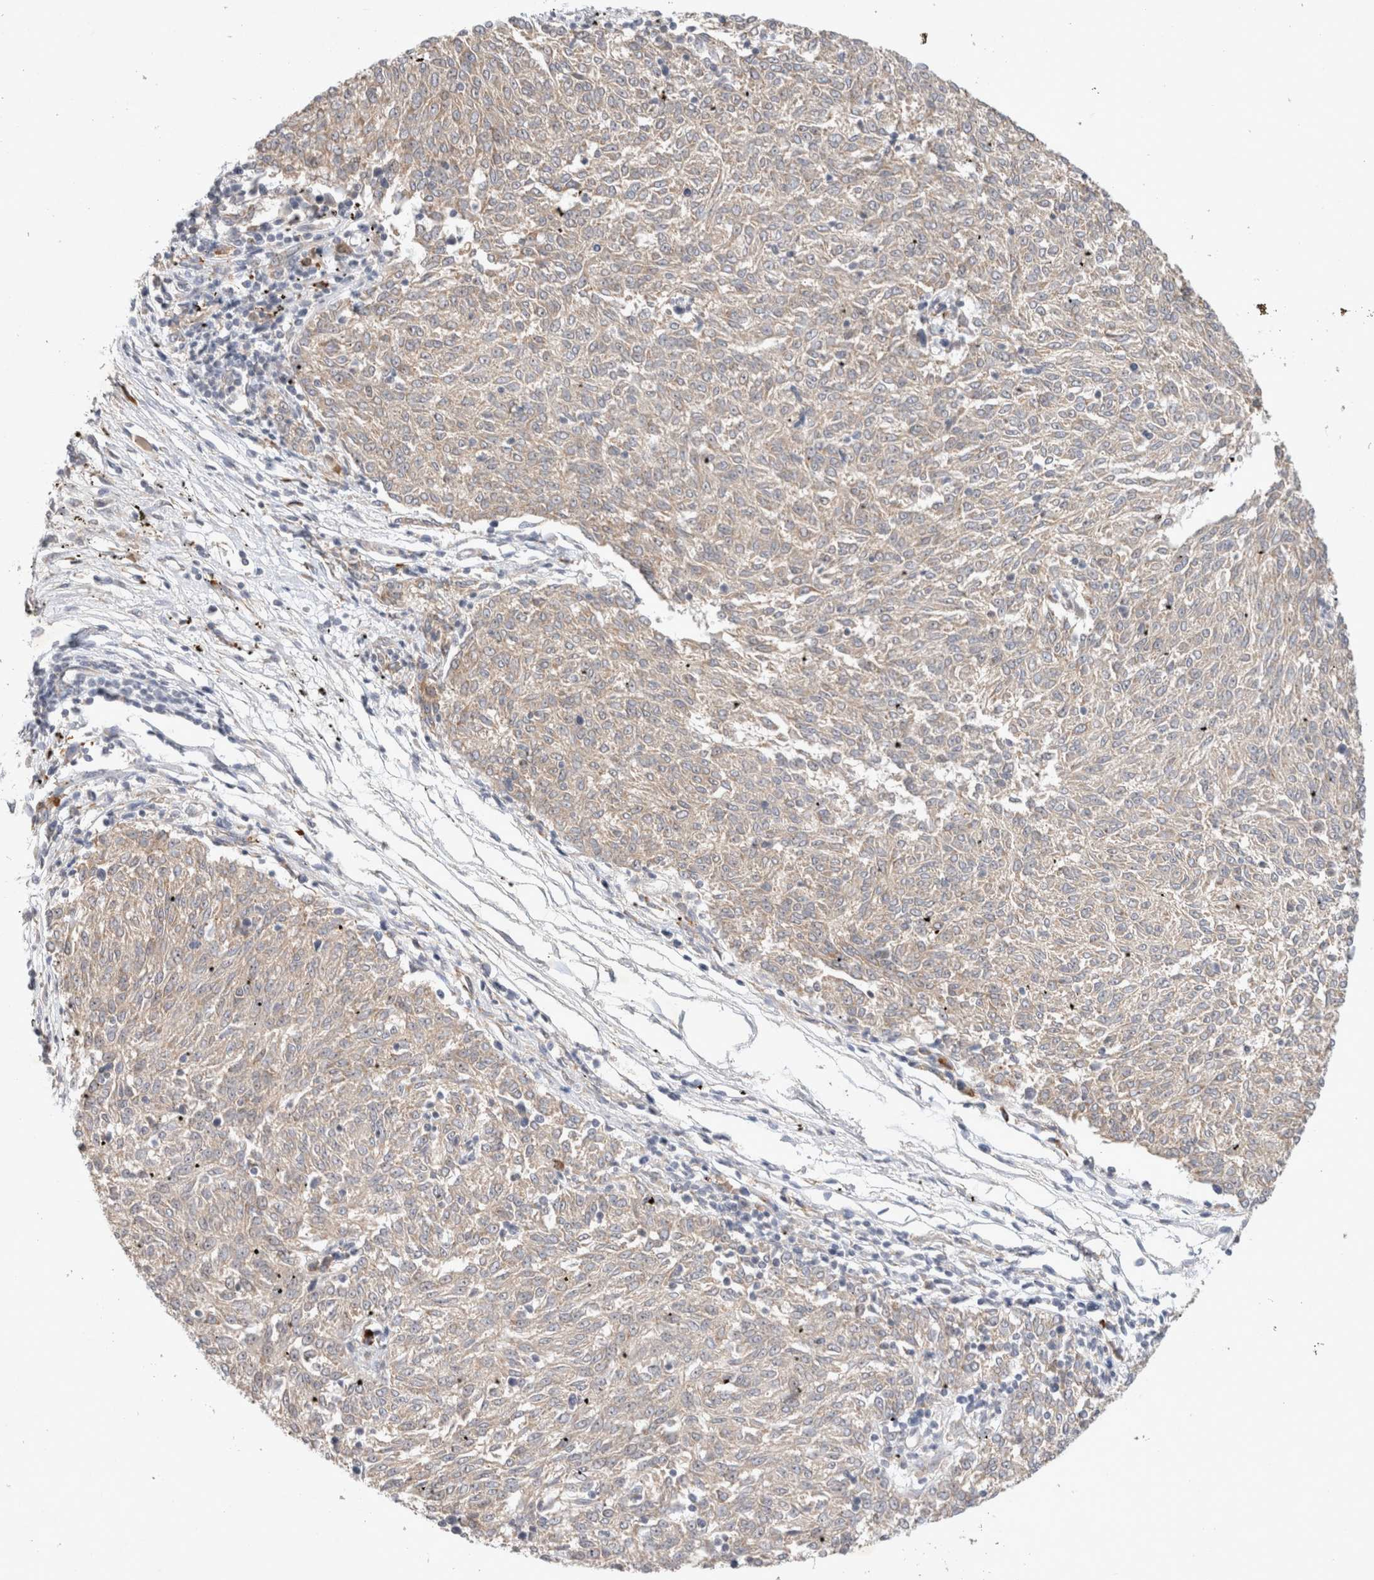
{"staining": {"intensity": "negative", "quantity": "none", "location": "none"}, "tissue": "melanoma", "cell_type": "Tumor cells", "image_type": "cancer", "snomed": [{"axis": "morphology", "description": "Malignant melanoma, NOS"}, {"axis": "topography", "description": "Skin"}], "caption": "This is an immunohistochemistry photomicrograph of melanoma. There is no staining in tumor cells.", "gene": "NEDD4L", "patient": {"sex": "female", "age": 72}}